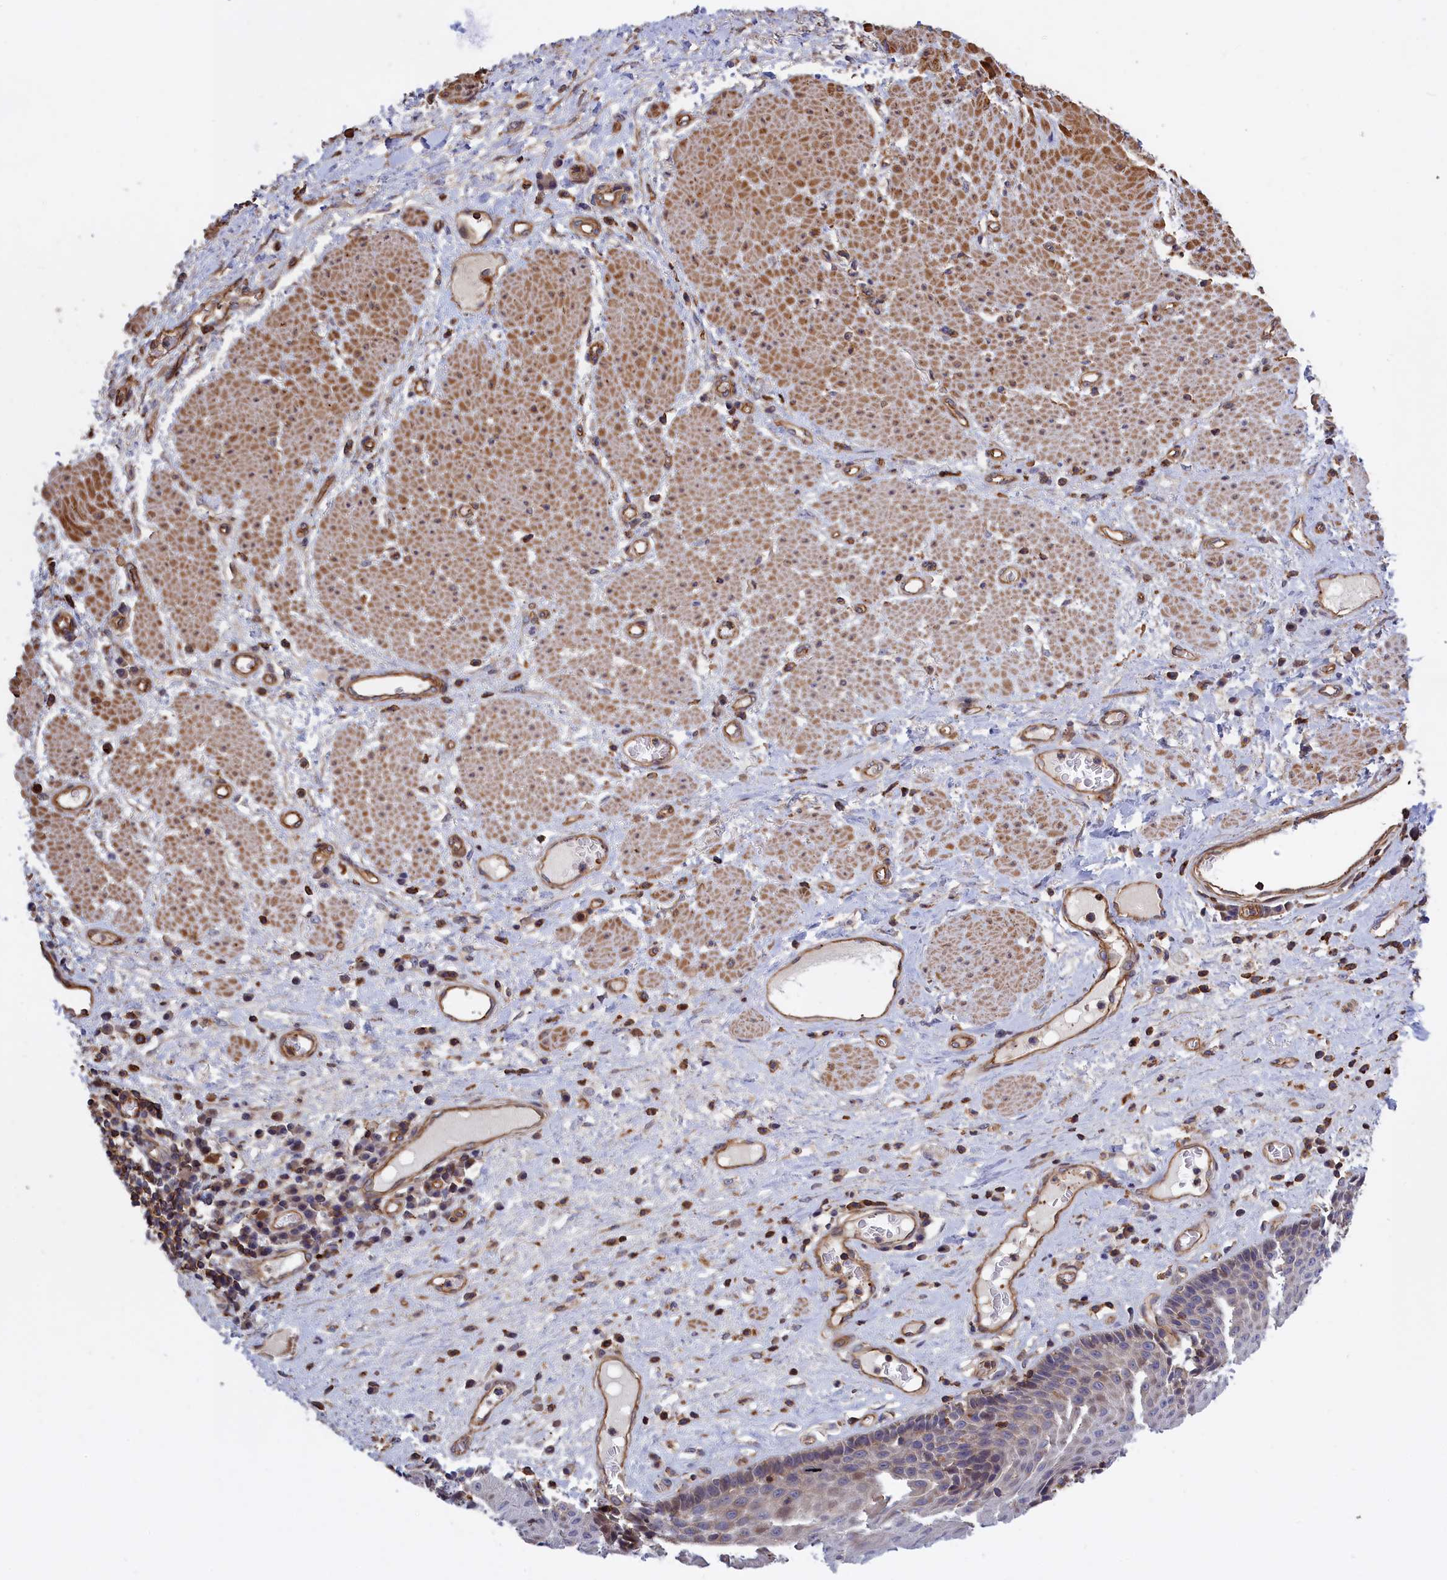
{"staining": {"intensity": "moderate", "quantity": "<25%", "location": "cytoplasmic/membranous"}, "tissue": "esophagus", "cell_type": "Squamous epithelial cells", "image_type": "normal", "snomed": [{"axis": "morphology", "description": "Normal tissue, NOS"}, {"axis": "morphology", "description": "Adenocarcinoma, NOS"}, {"axis": "topography", "description": "Esophagus"}], "caption": "Immunohistochemical staining of unremarkable esophagus exhibits moderate cytoplasmic/membranous protein expression in approximately <25% of squamous epithelial cells.", "gene": "ANKRD27", "patient": {"sex": "male", "age": 62}}